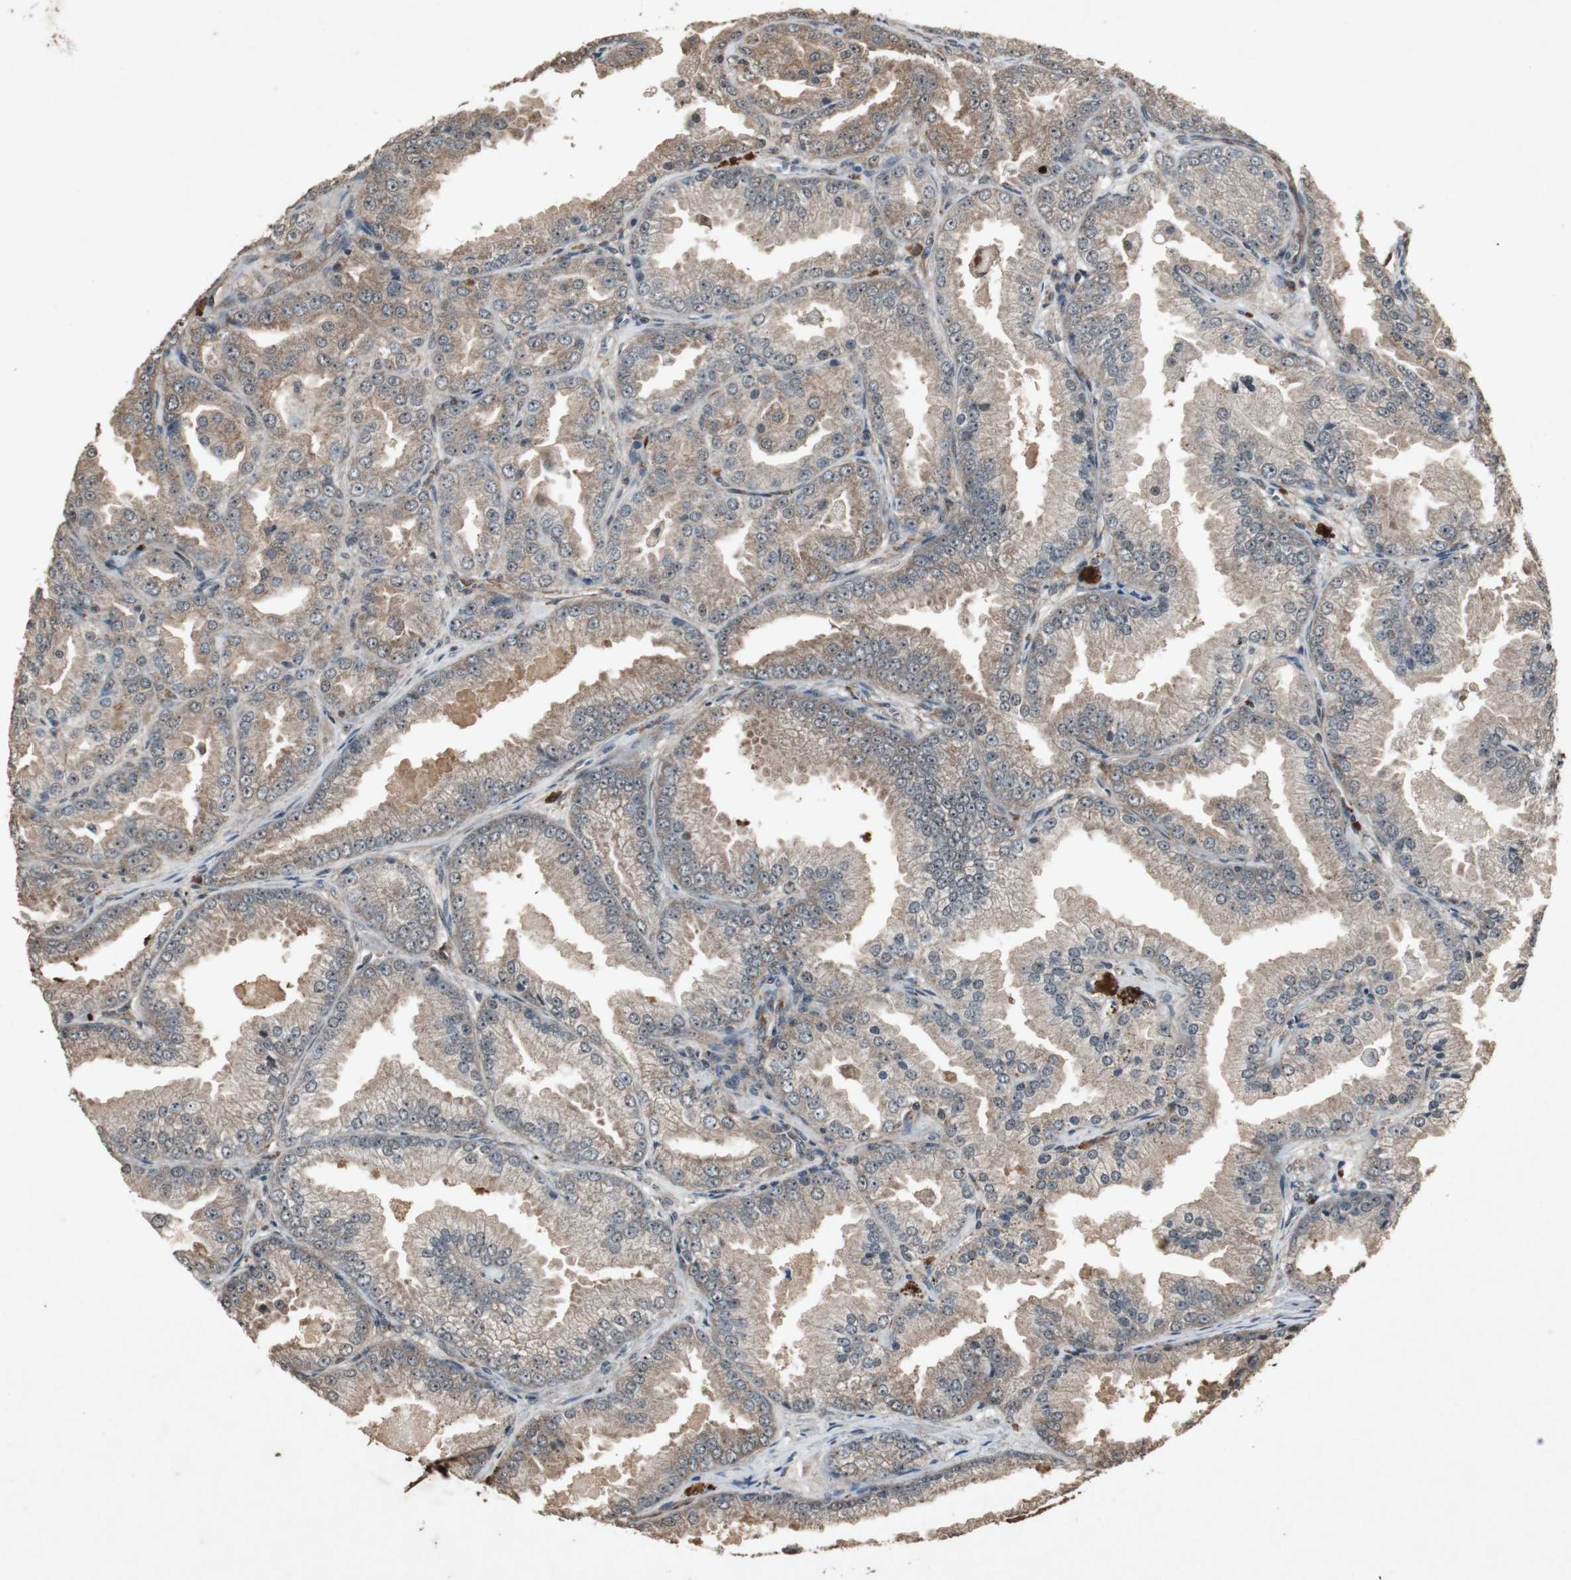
{"staining": {"intensity": "moderate", "quantity": ">75%", "location": "cytoplasmic/membranous,nuclear"}, "tissue": "prostate cancer", "cell_type": "Tumor cells", "image_type": "cancer", "snomed": [{"axis": "morphology", "description": "Adenocarcinoma, High grade"}, {"axis": "topography", "description": "Prostate"}], "caption": "Human high-grade adenocarcinoma (prostate) stained with a protein marker displays moderate staining in tumor cells.", "gene": "EMX1", "patient": {"sex": "male", "age": 61}}